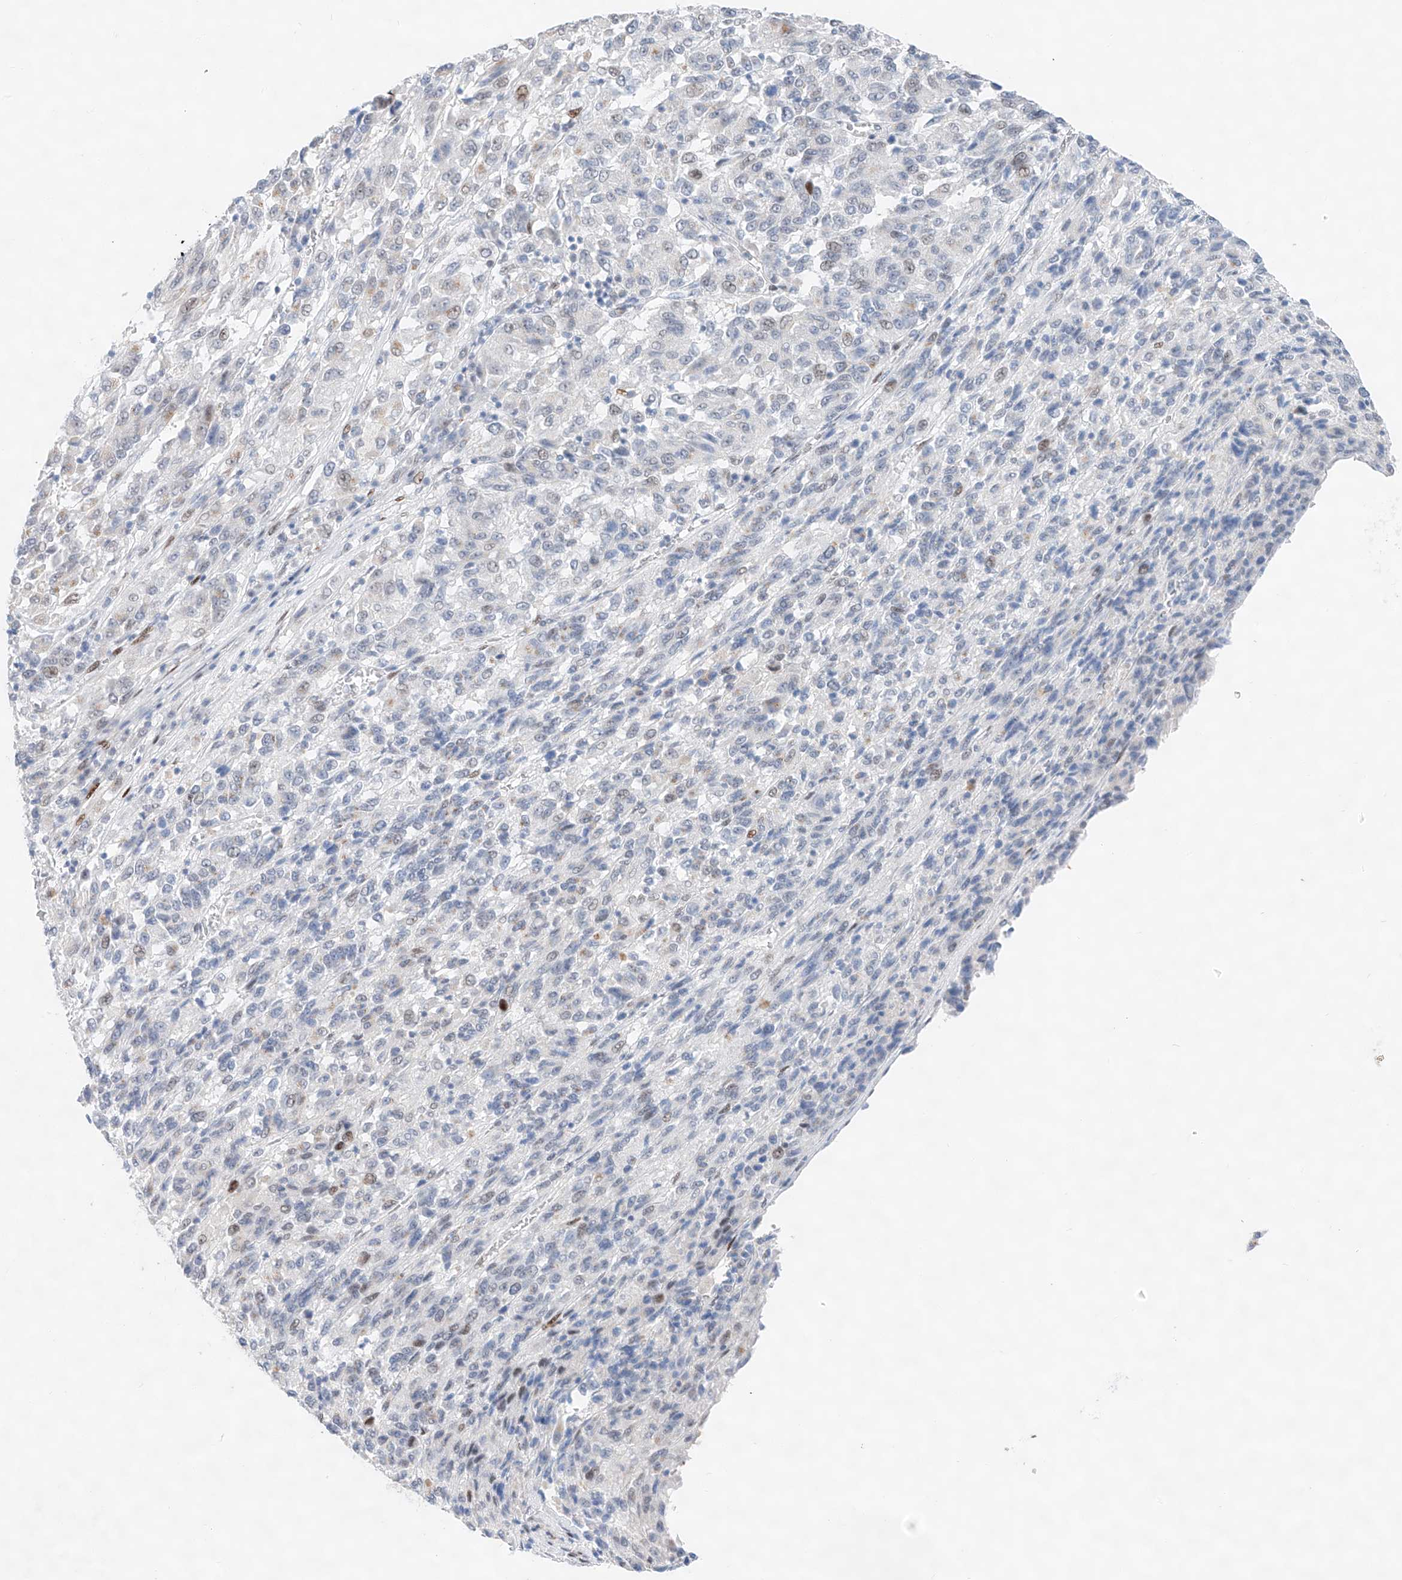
{"staining": {"intensity": "negative", "quantity": "none", "location": "none"}, "tissue": "melanoma", "cell_type": "Tumor cells", "image_type": "cancer", "snomed": [{"axis": "morphology", "description": "Malignant melanoma, Metastatic site"}, {"axis": "topography", "description": "Lung"}], "caption": "The immunohistochemistry (IHC) photomicrograph has no significant staining in tumor cells of malignant melanoma (metastatic site) tissue.", "gene": "NT5C3B", "patient": {"sex": "male", "age": 64}}